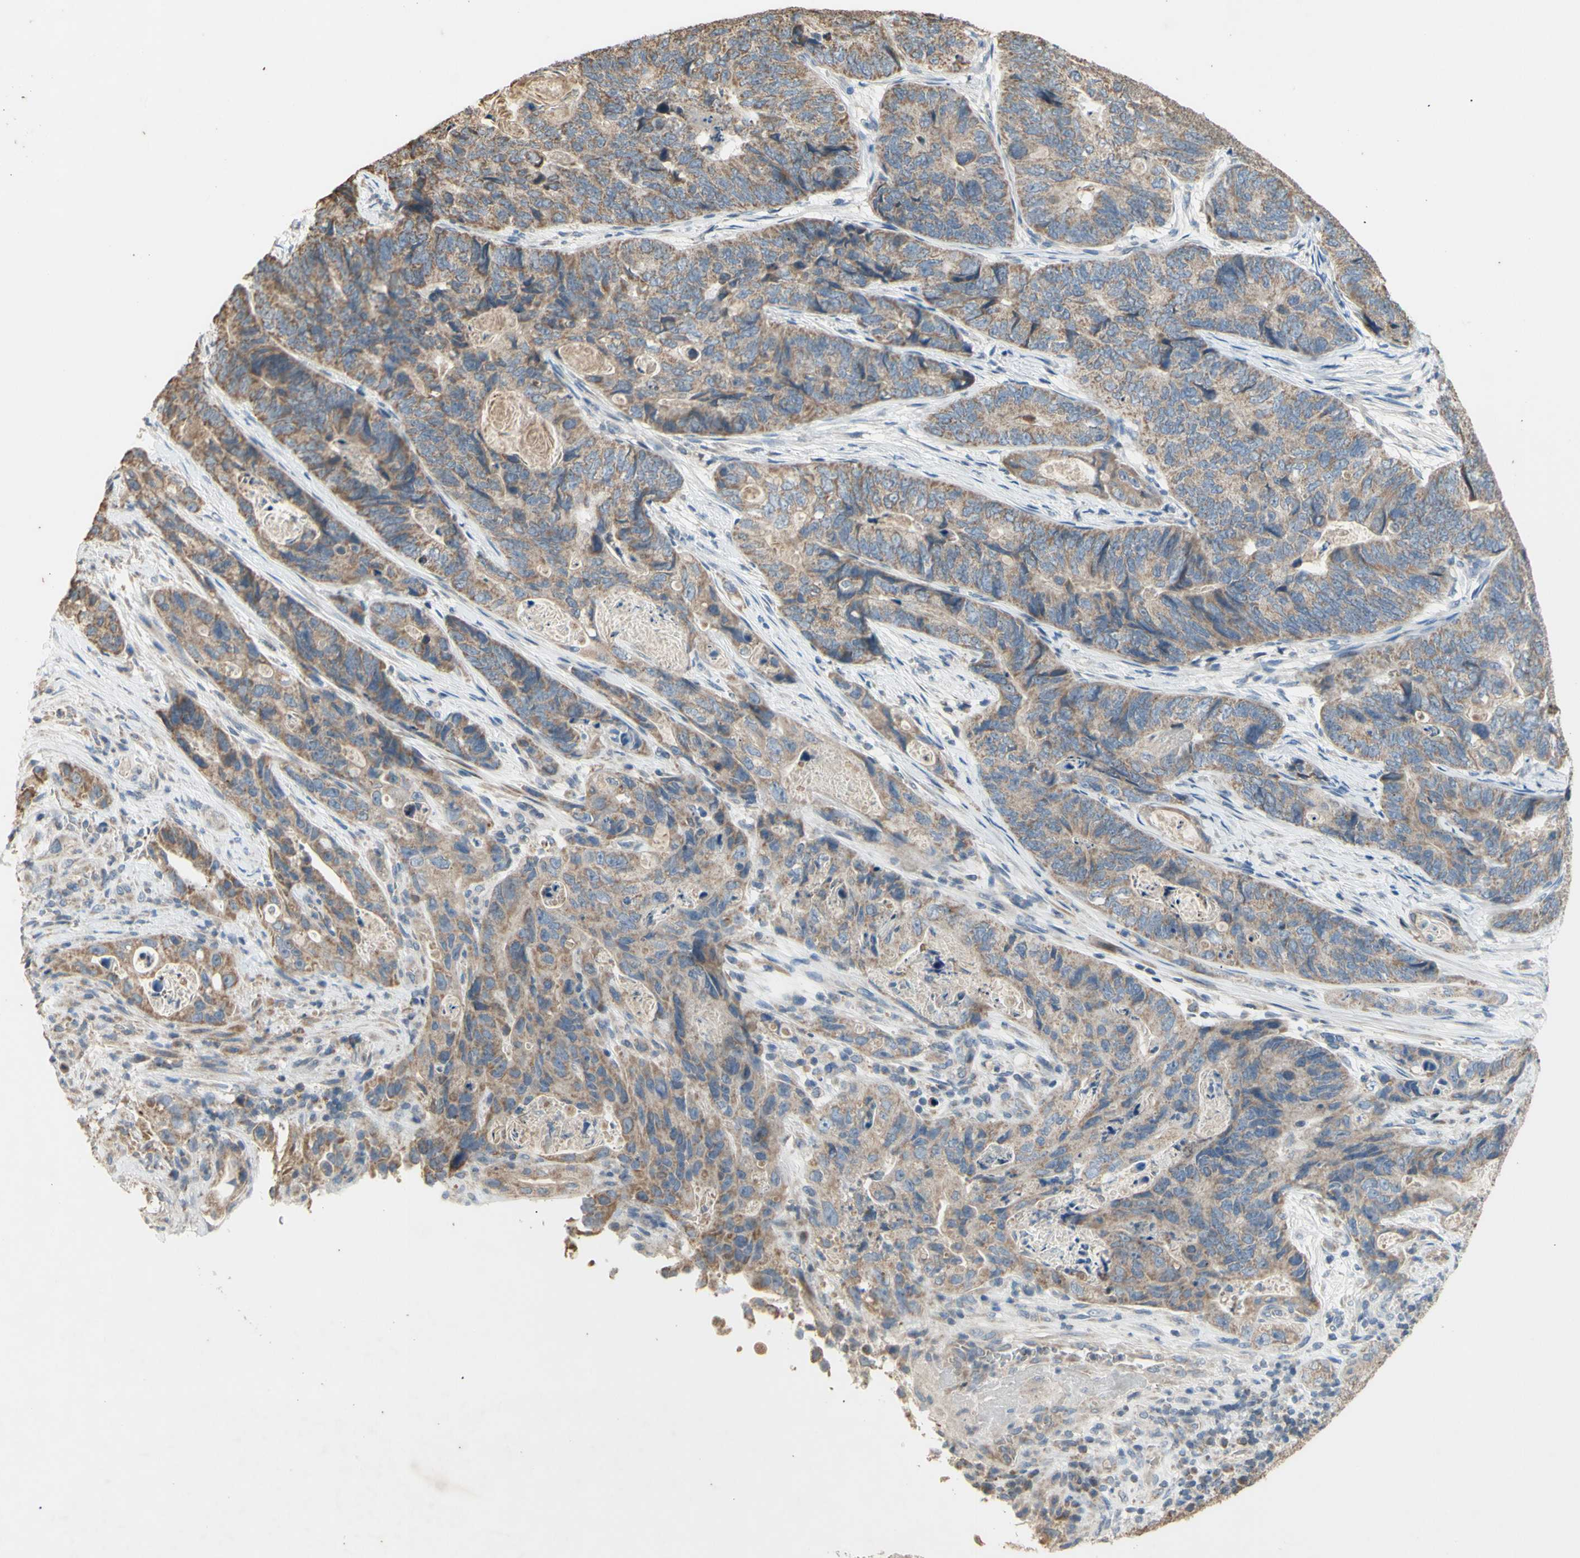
{"staining": {"intensity": "moderate", "quantity": "25%-75%", "location": "cytoplasmic/membranous"}, "tissue": "stomach cancer", "cell_type": "Tumor cells", "image_type": "cancer", "snomed": [{"axis": "morphology", "description": "Adenocarcinoma, NOS"}, {"axis": "topography", "description": "Stomach"}], "caption": "A photomicrograph showing moderate cytoplasmic/membranous staining in about 25%-75% of tumor cells in stomach adenocarcinoma, as visualized by brown immunohistochemical staining.", "gene": "PTGIS", "patient": {"sex": "female", "age": 89}}